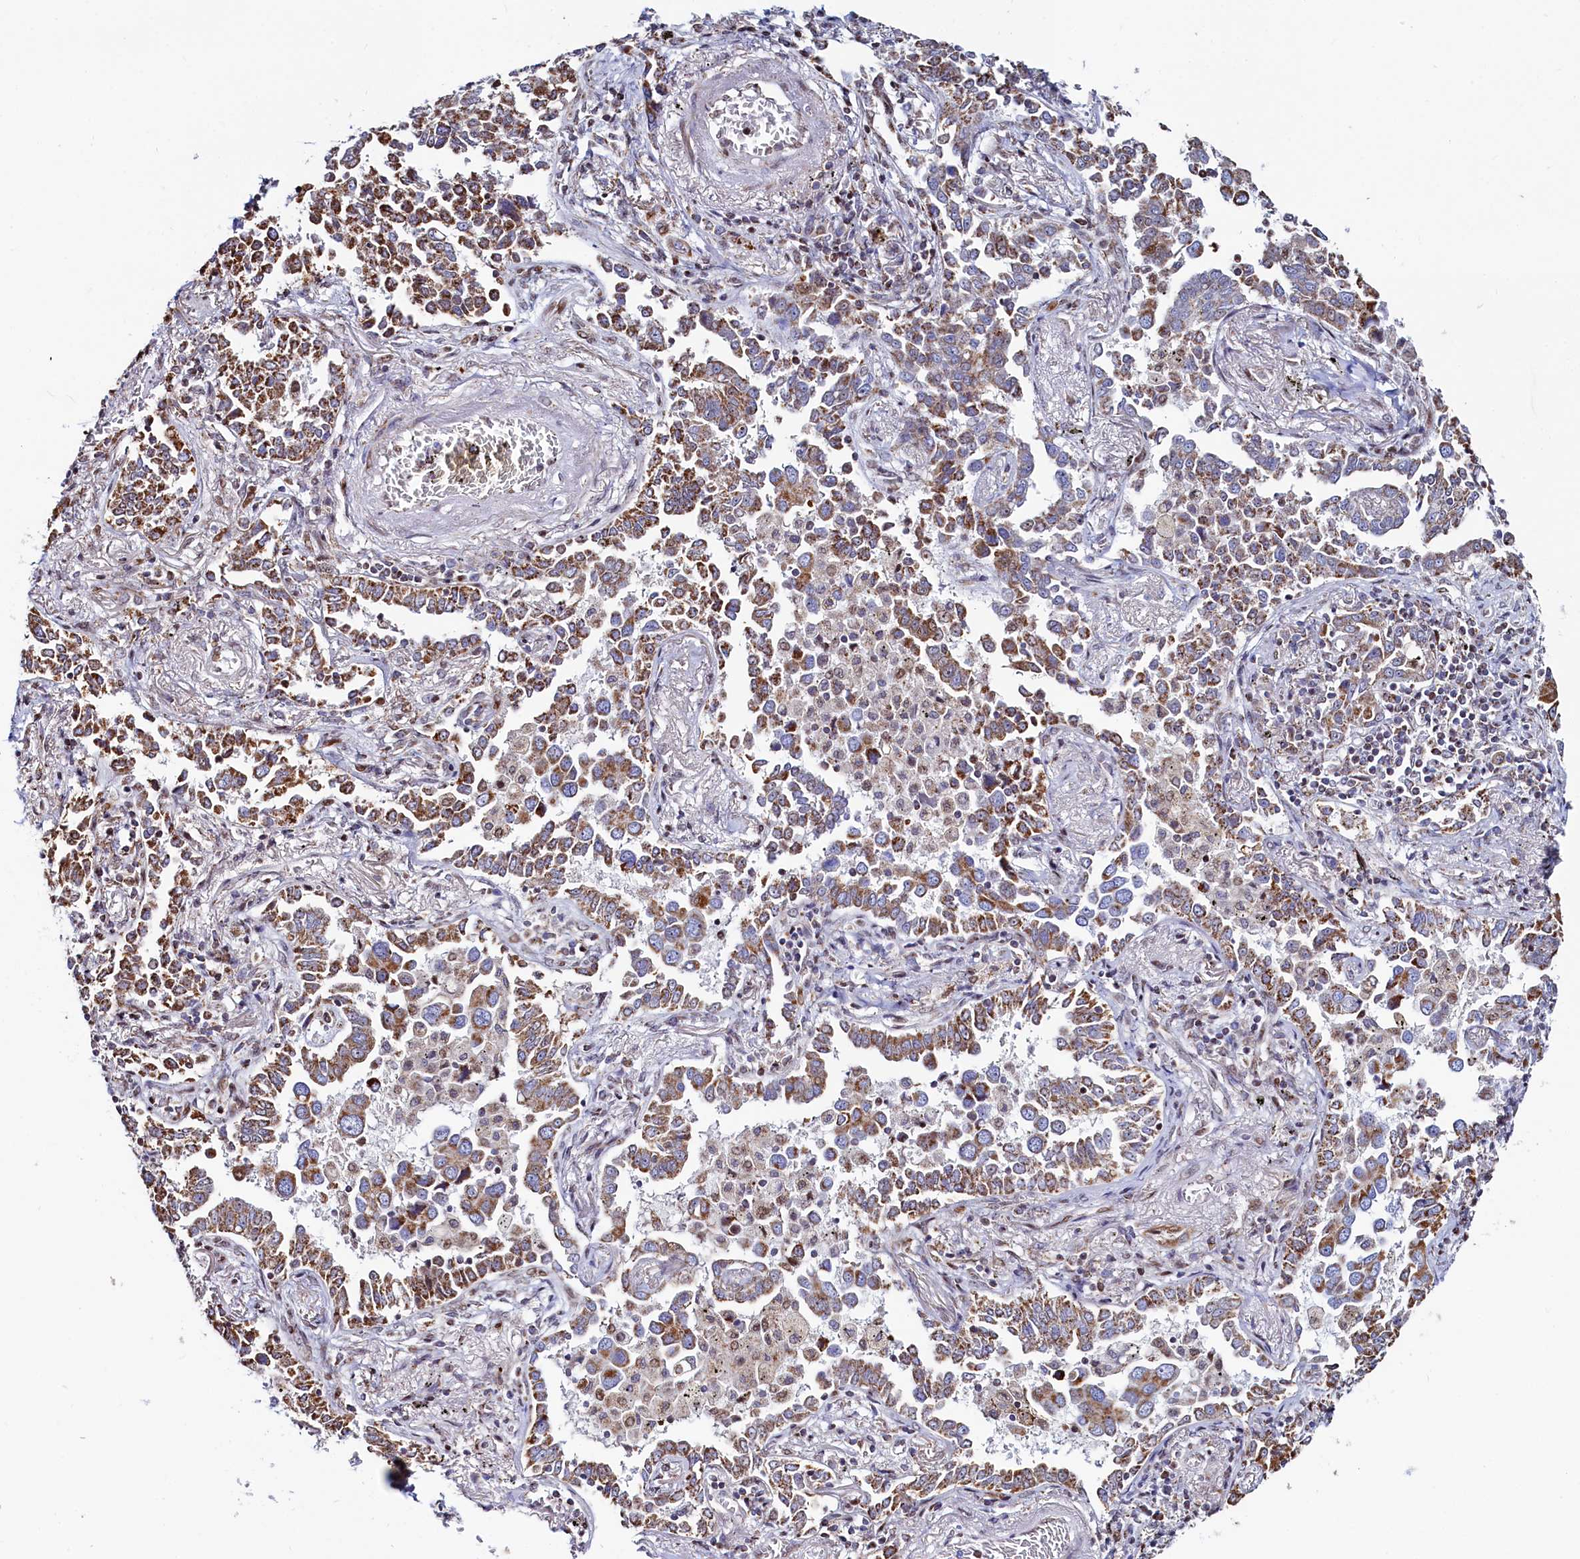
{"staining": {"intensity": "moderate", "quantity": ">75%", "location": "cytoplasmic/membranous"}, "tissue": "lung cancer", "cell_type": "Tumor cells", "image_type": "cancer", "snomed": [{"axis": "morphology", "description": "Adenocarcinoma, NOS"}, {"axis": "topography", "description": "Lung"}], "caption": "IHC of lung cancer displays medium levels of moderate cytoplasmic/membranous positivity in about >75% of tumor cells. The protein of interest is stained brown, and the nuclei are stained in blue (DAB (3,3'-diaminobenzidine) IHC with brightfield microscopy, high magnification).", "gene": "HDGFL3", "patient": {"sex": "male", "age": 67}}